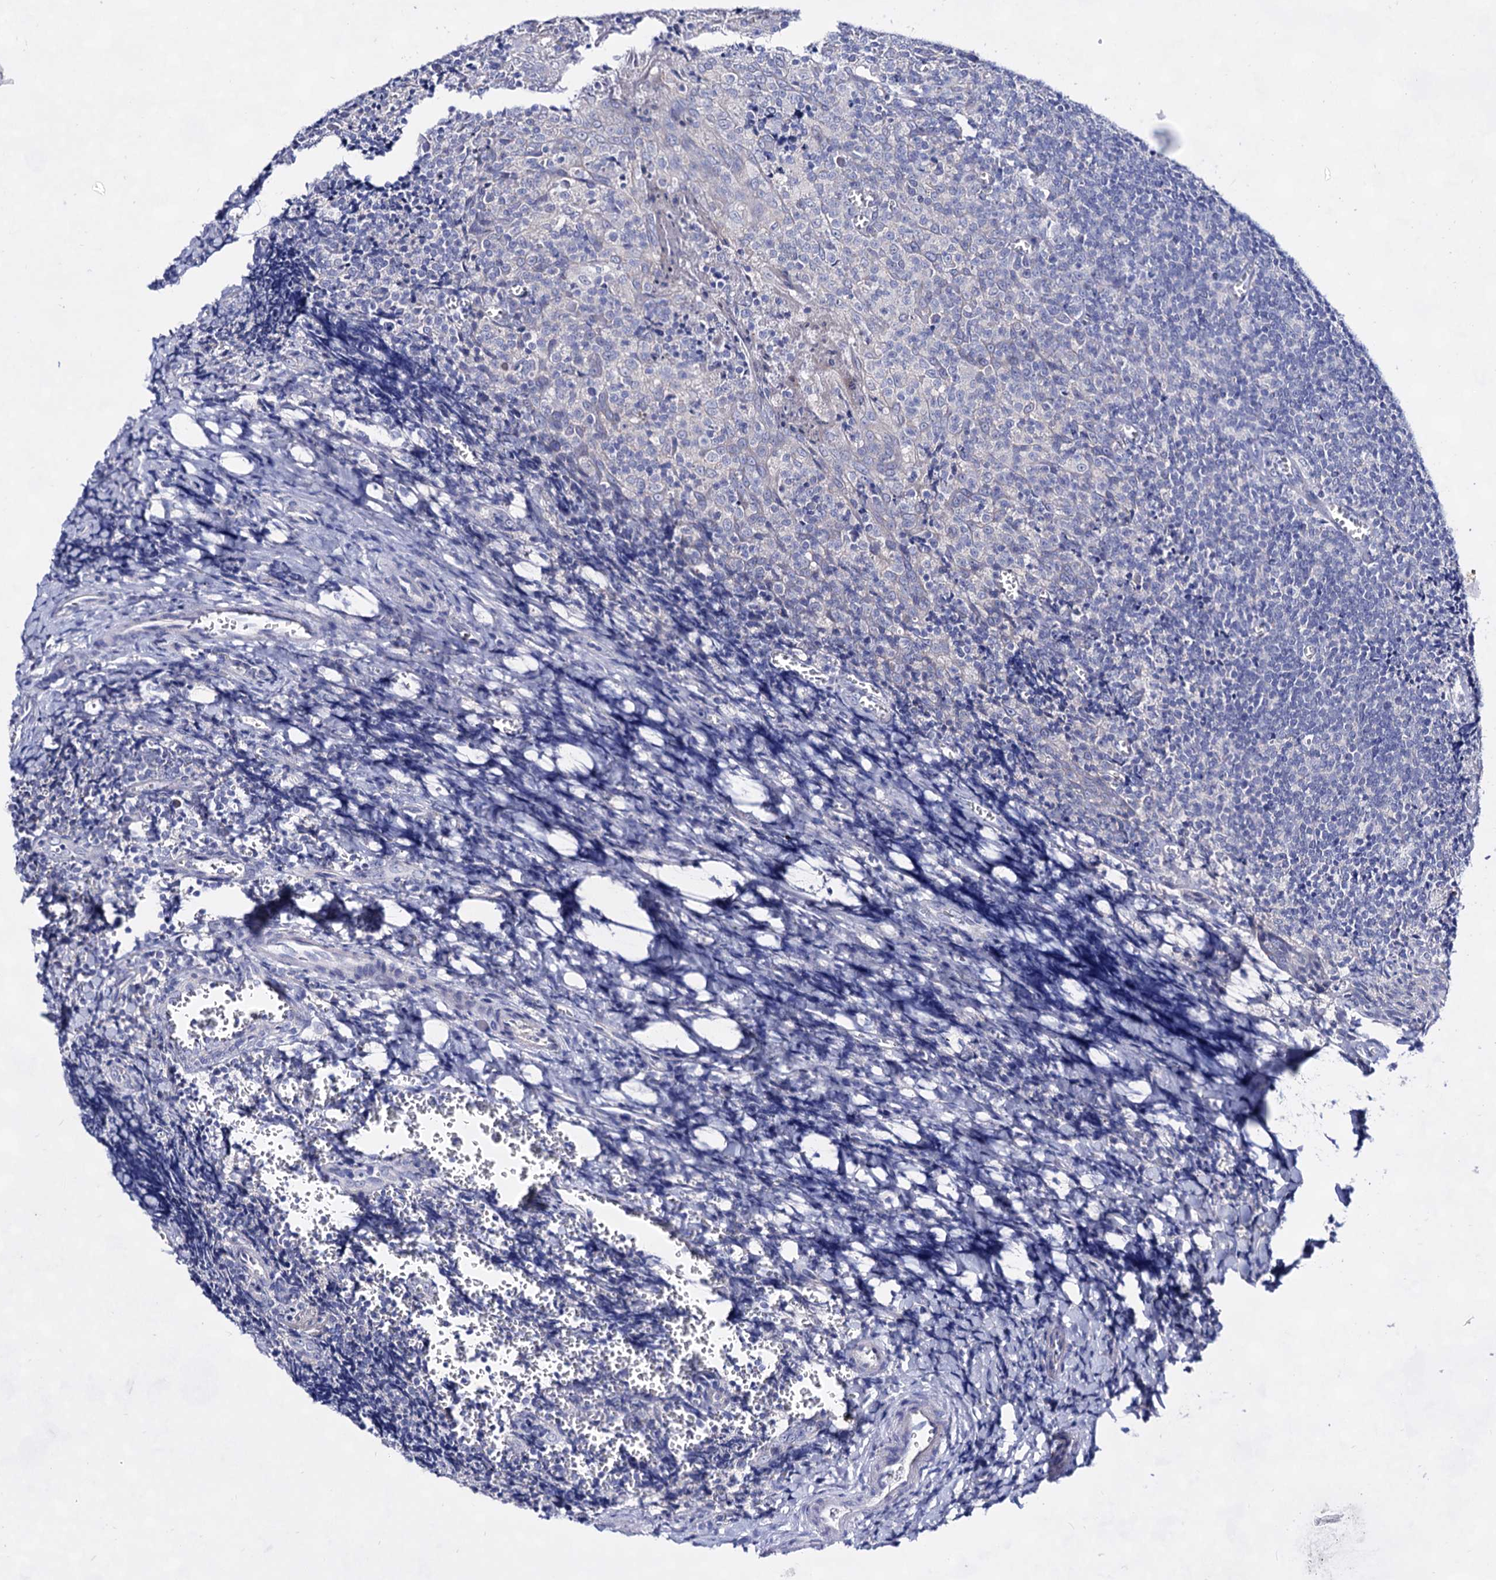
{"staining": {"intensity": "negative", "quantity": "none", "location": "none"}, "tissue": "tonsil", "cell_type": "Germinal center cells", "image_type": "normal", "snomed": [{"axis": "morphology", "description": "Normal tissue, NOS"}, {"axis": "topography", "description": "Tonsil"}], "caption": "Immunohistochemical staining of benign tonsil demonstrates no significant expression in germinal center cells. (DAB (3,3'-diaminobenzidine) immunohistochemistry visualized using brightfield microscopy, high magnification).", "gene": "PLIN1", "patient": {"sex": "male", "age": 27}}